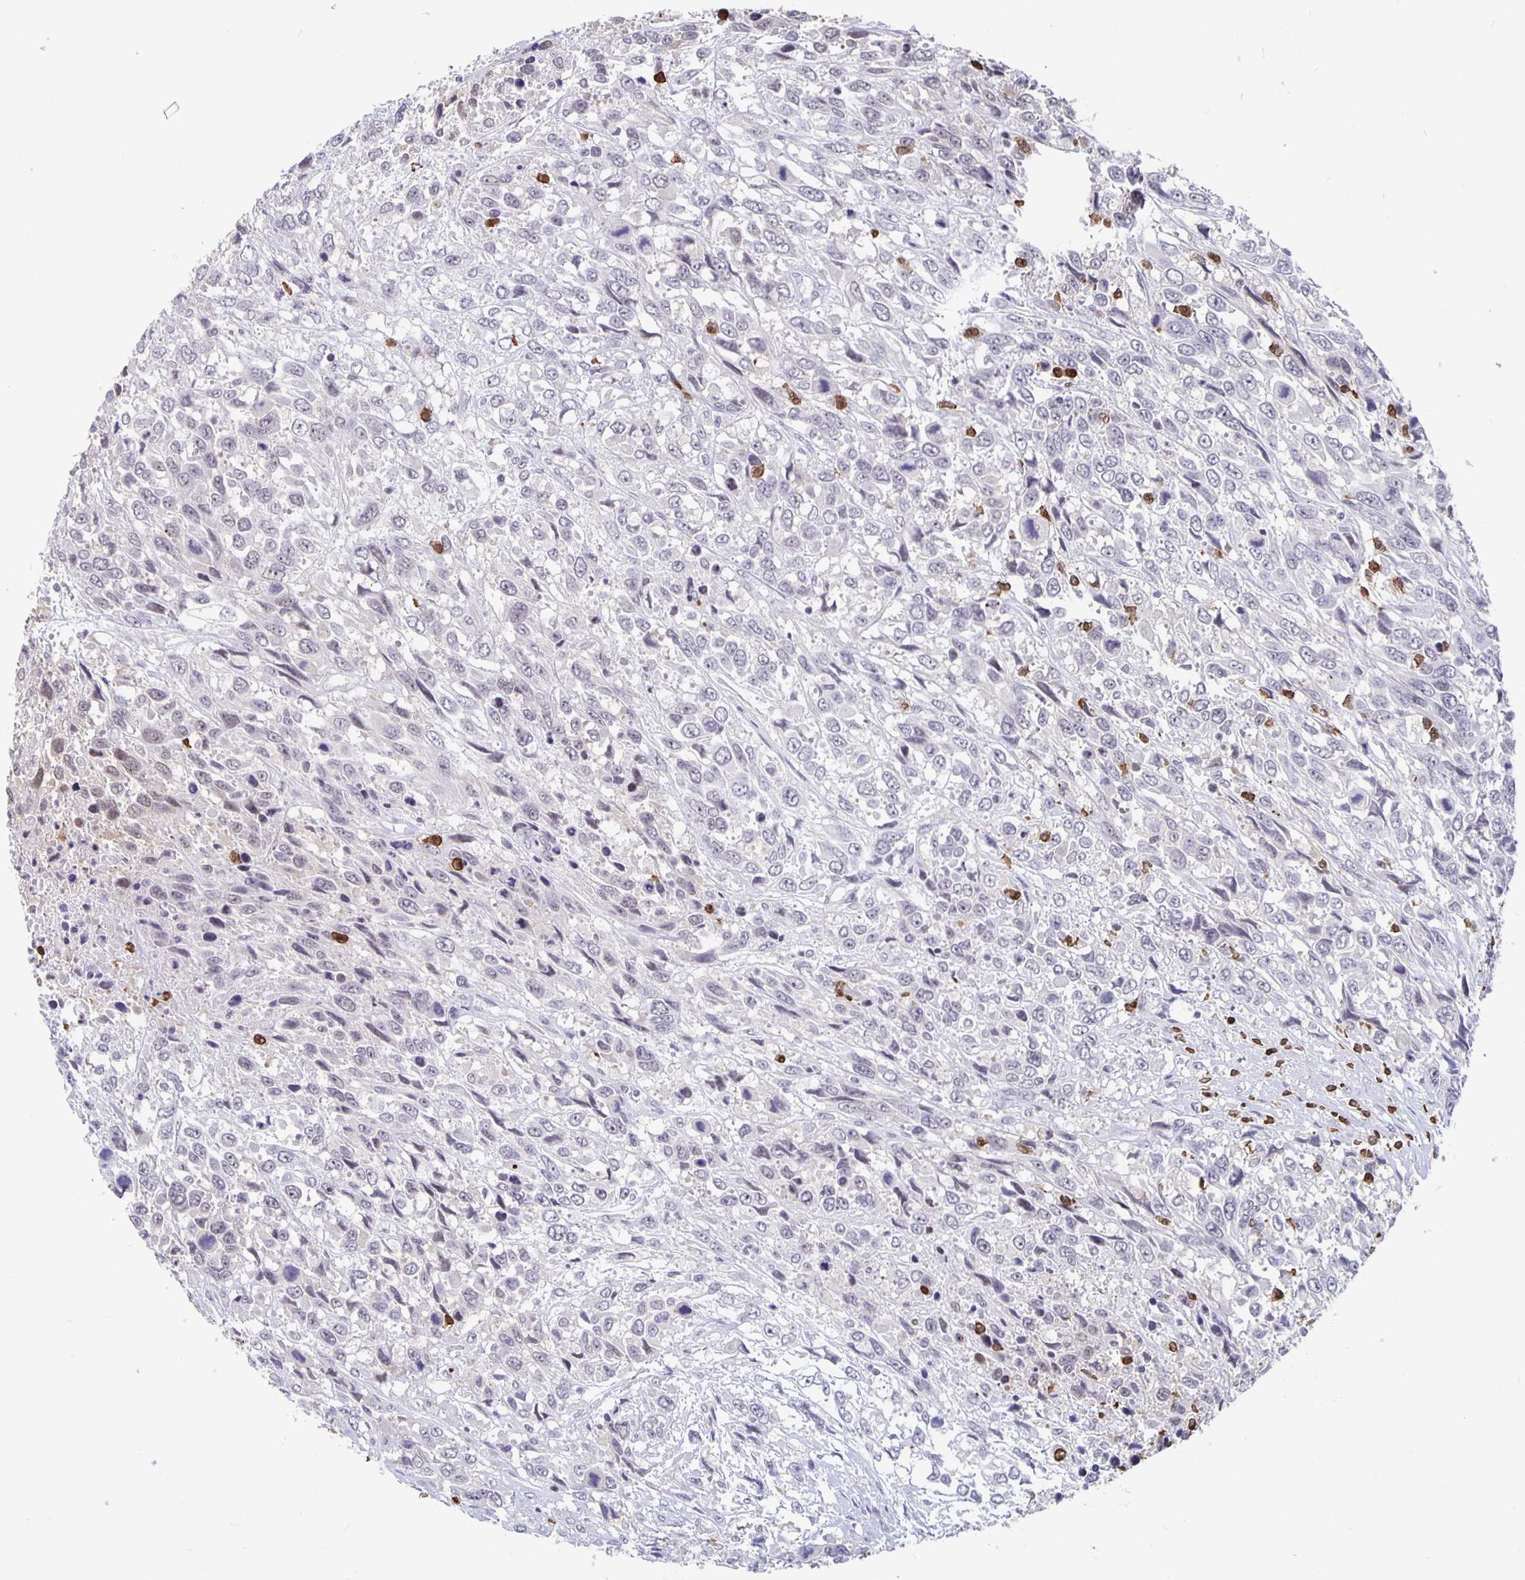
{"staining": {"intensity": "moderate", "quantity": "<25%", "location": "nuclear"}, "tissue": "urothelial cancer", "cell_type": "Tumor cells", "image_type": "cancer", "snomed": [{"axis": "morphology", "description": "Urothelial carcinoma, High grade"}, {"axis": "topography", "description": "Urinary bladder"}], "caption": "Immunohistochemical staining of human urothelial carcinoma (high-grade) shows moderate nuclear protein expression in about <25% of tumor cells. Using DAB (3,3'-diaminobenzidine) (brown) and hematoxylin (blue) stains, captured at high magnification using brightfield microscopy.", "gene": "ZNF691", "patient": {"sex": "female", "age": 70}}